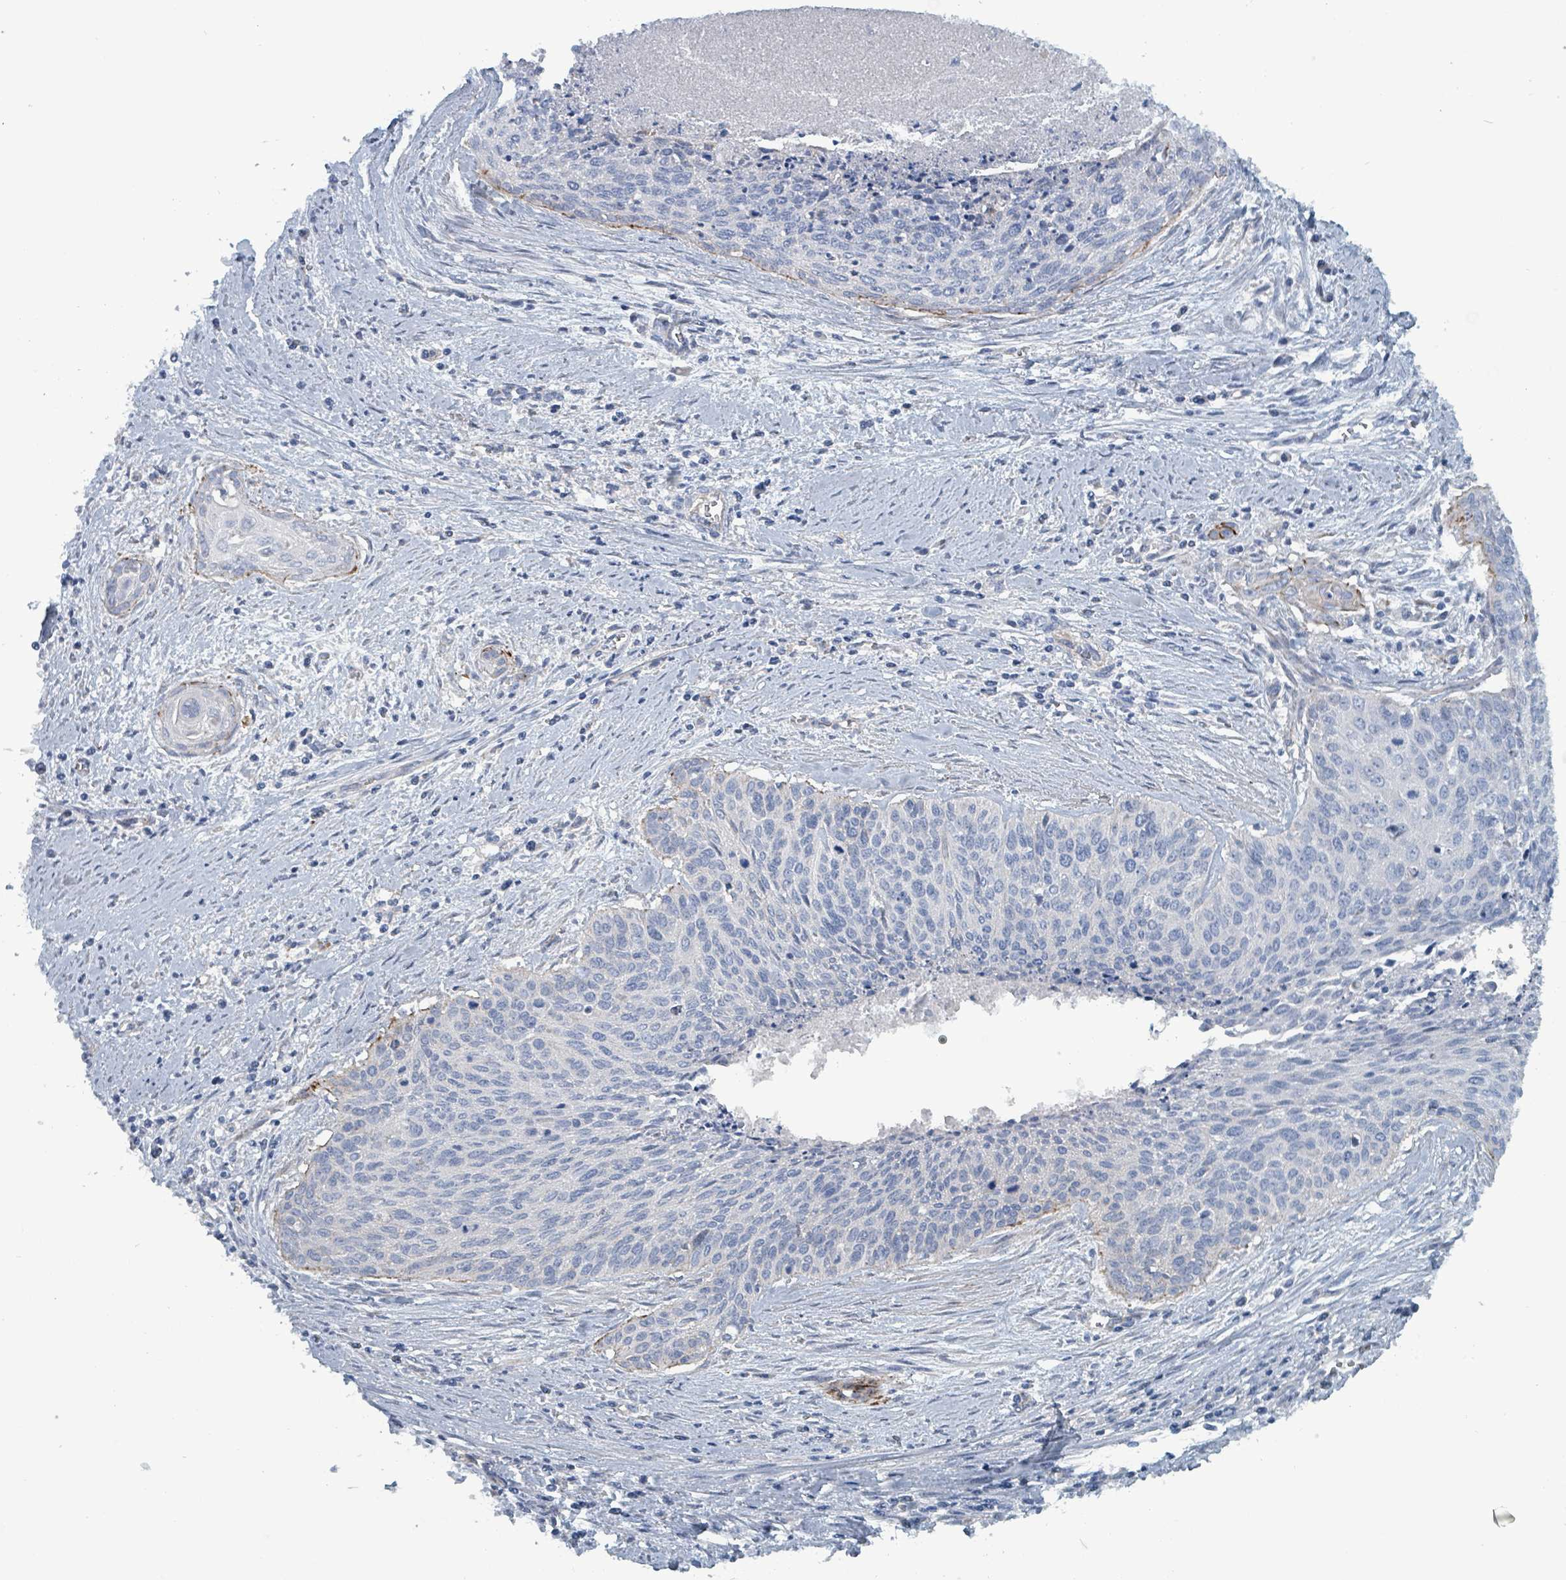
{"staining": {"intensity": "negative", "quantity": "none", "location": "none"}, "tissue": "cervical cancer", "cell_type": "Tumor cells", "image_type": "cancer", "snomed": [{"axis": "morphology", "description": "Squamous cell carcinoma, NOS"}, {"axis": "topography", "description": "Cervix"}], "caption": "Immunohistochemical staining of squamous cell carcinoma (cervical) displays no significant expression in tumor cells.", "gene": "TAAR5", "patient": {"sex": "female", "age": 55}}